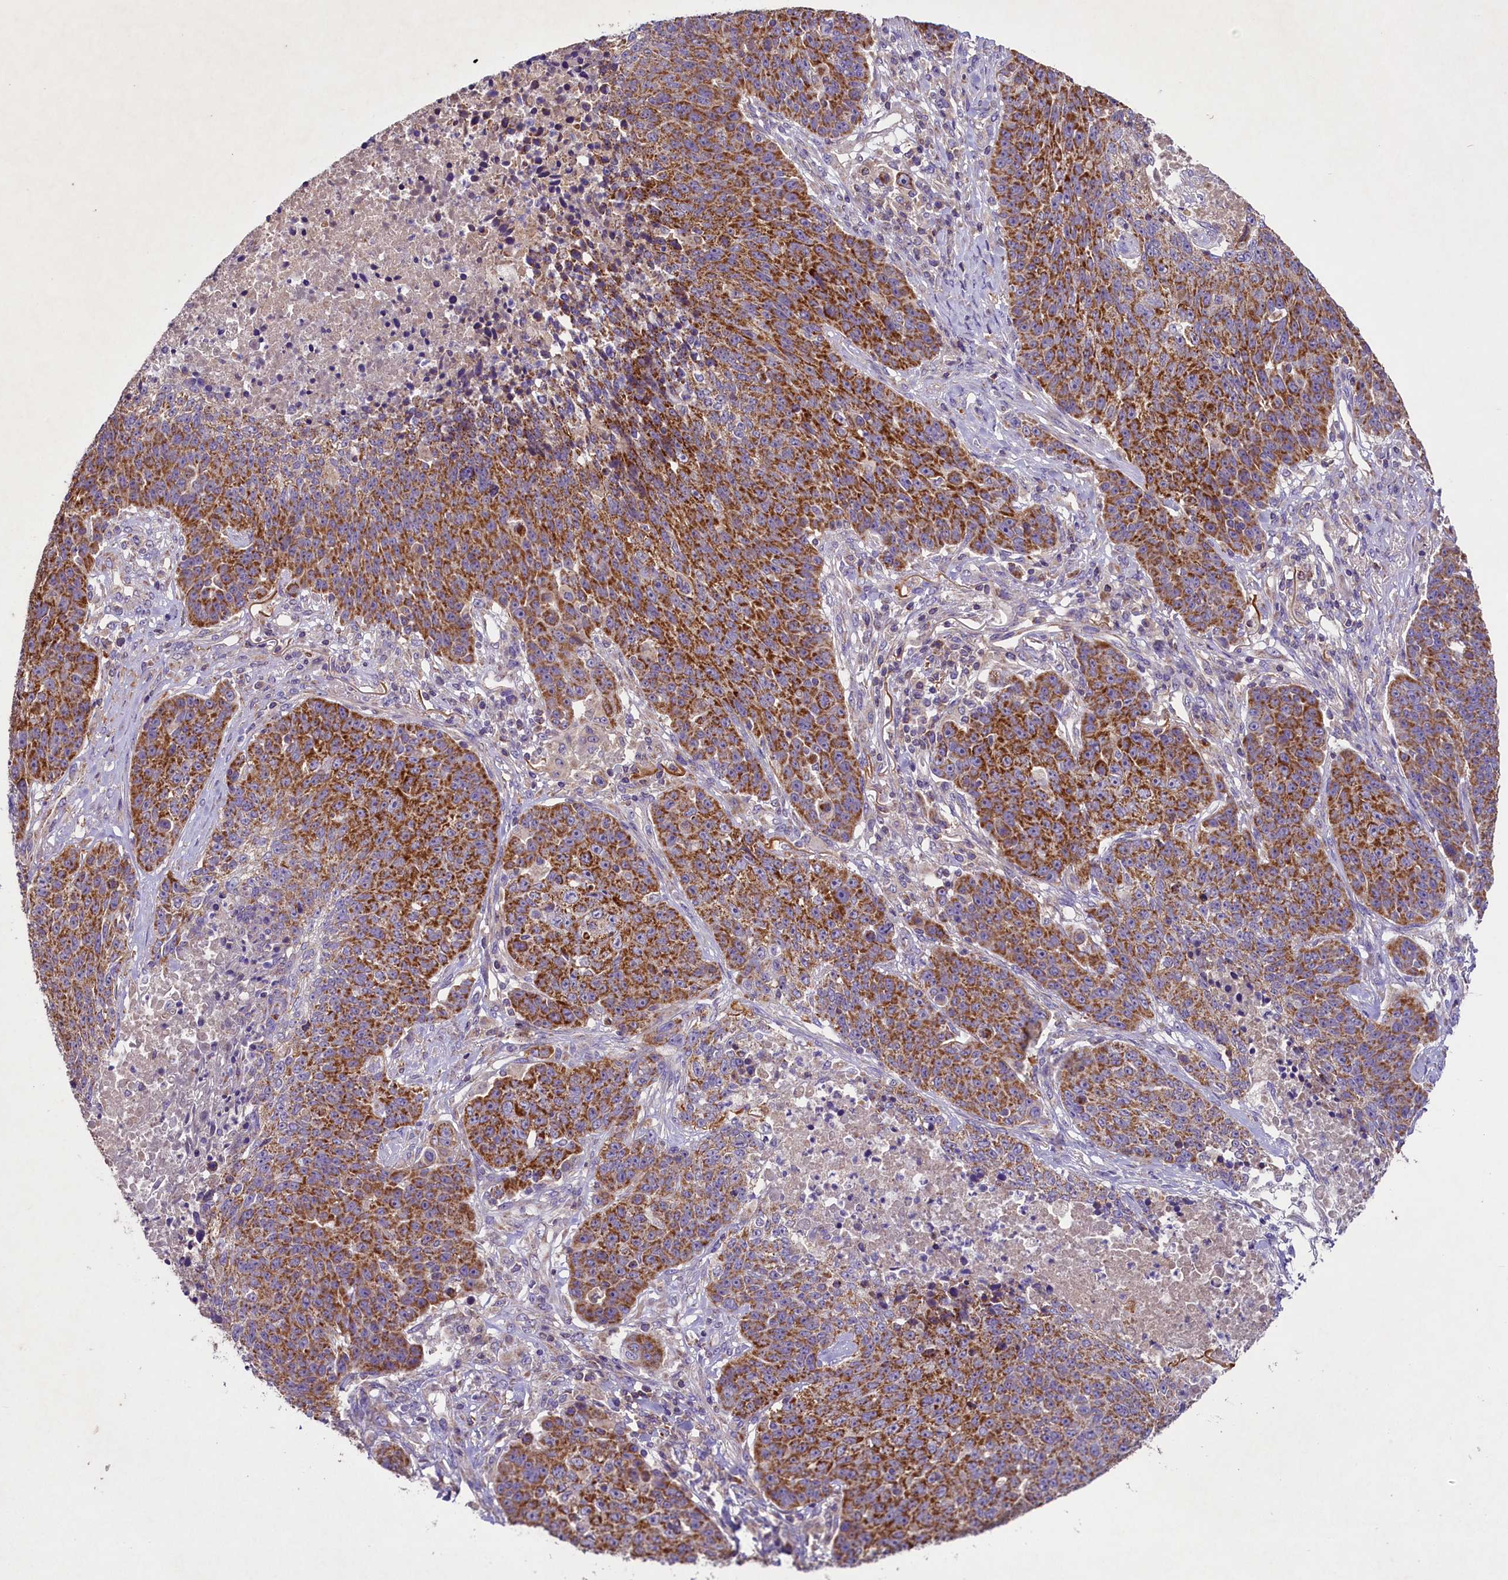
{"staining": {"intensity": "strong", "quantity": ">75%", "location": "cytoplasmic/membranous"}, "tissue": "lung cancer", "cell_type": "Tumor cells", "image_type": "cancer", "snomed": [{"axis": "morphology", "description": "Normal tissue, NOS"}, {"axis": "morphology", "description": "Squamous cell carcinoma, NOS"}, {"axis": "topography", "description": "Lymph node"}, {"axis": "topography", "description": "Lung"}], "caption": "There is high levels of strong cytoplasmic/membranous staining in tumor cells of lung squamous cell carcinoma, as demonstrated by immunohistochemical staining (brown color).", "gene": "PMPCB", "patient": {"sex": "male", "age": 66}}